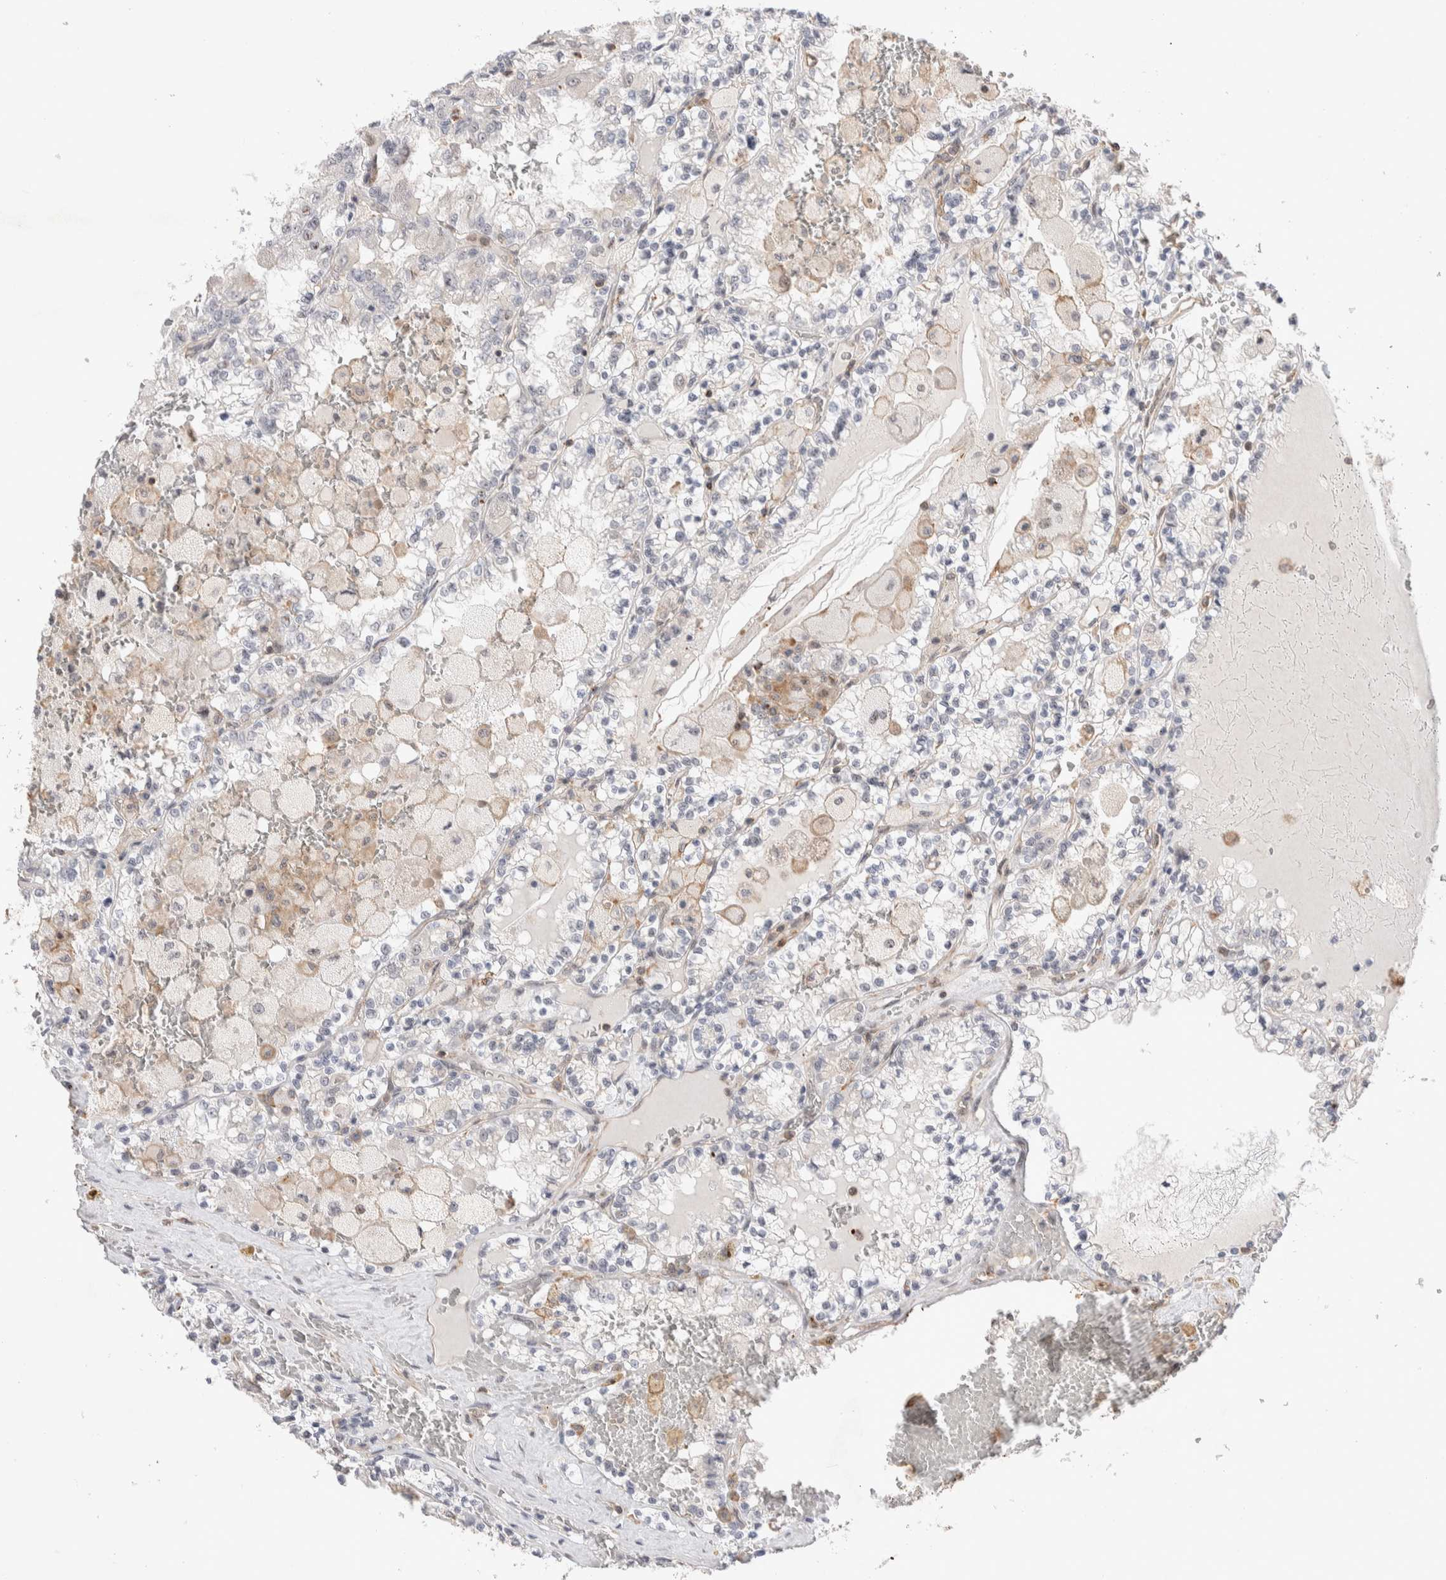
{"staining": {"intensity": "negative", "quantity": "none", "location": "none"}, "tissue": "renal cancer", "cell_type": "Tumor cells", "image_type": "cancer", "snomed": [{"axis": "morphology", "description": "Adenocarcinoma, NOS"}, {"axis": "topography", "description": "Kidney"}], "caption": "DAB immunohistochemical staining of human renal adenocarcinoma shows no significant positivity in tumor cells.", "gene": "ZNF704", "patient": {"sex": "female", "age": 56}}